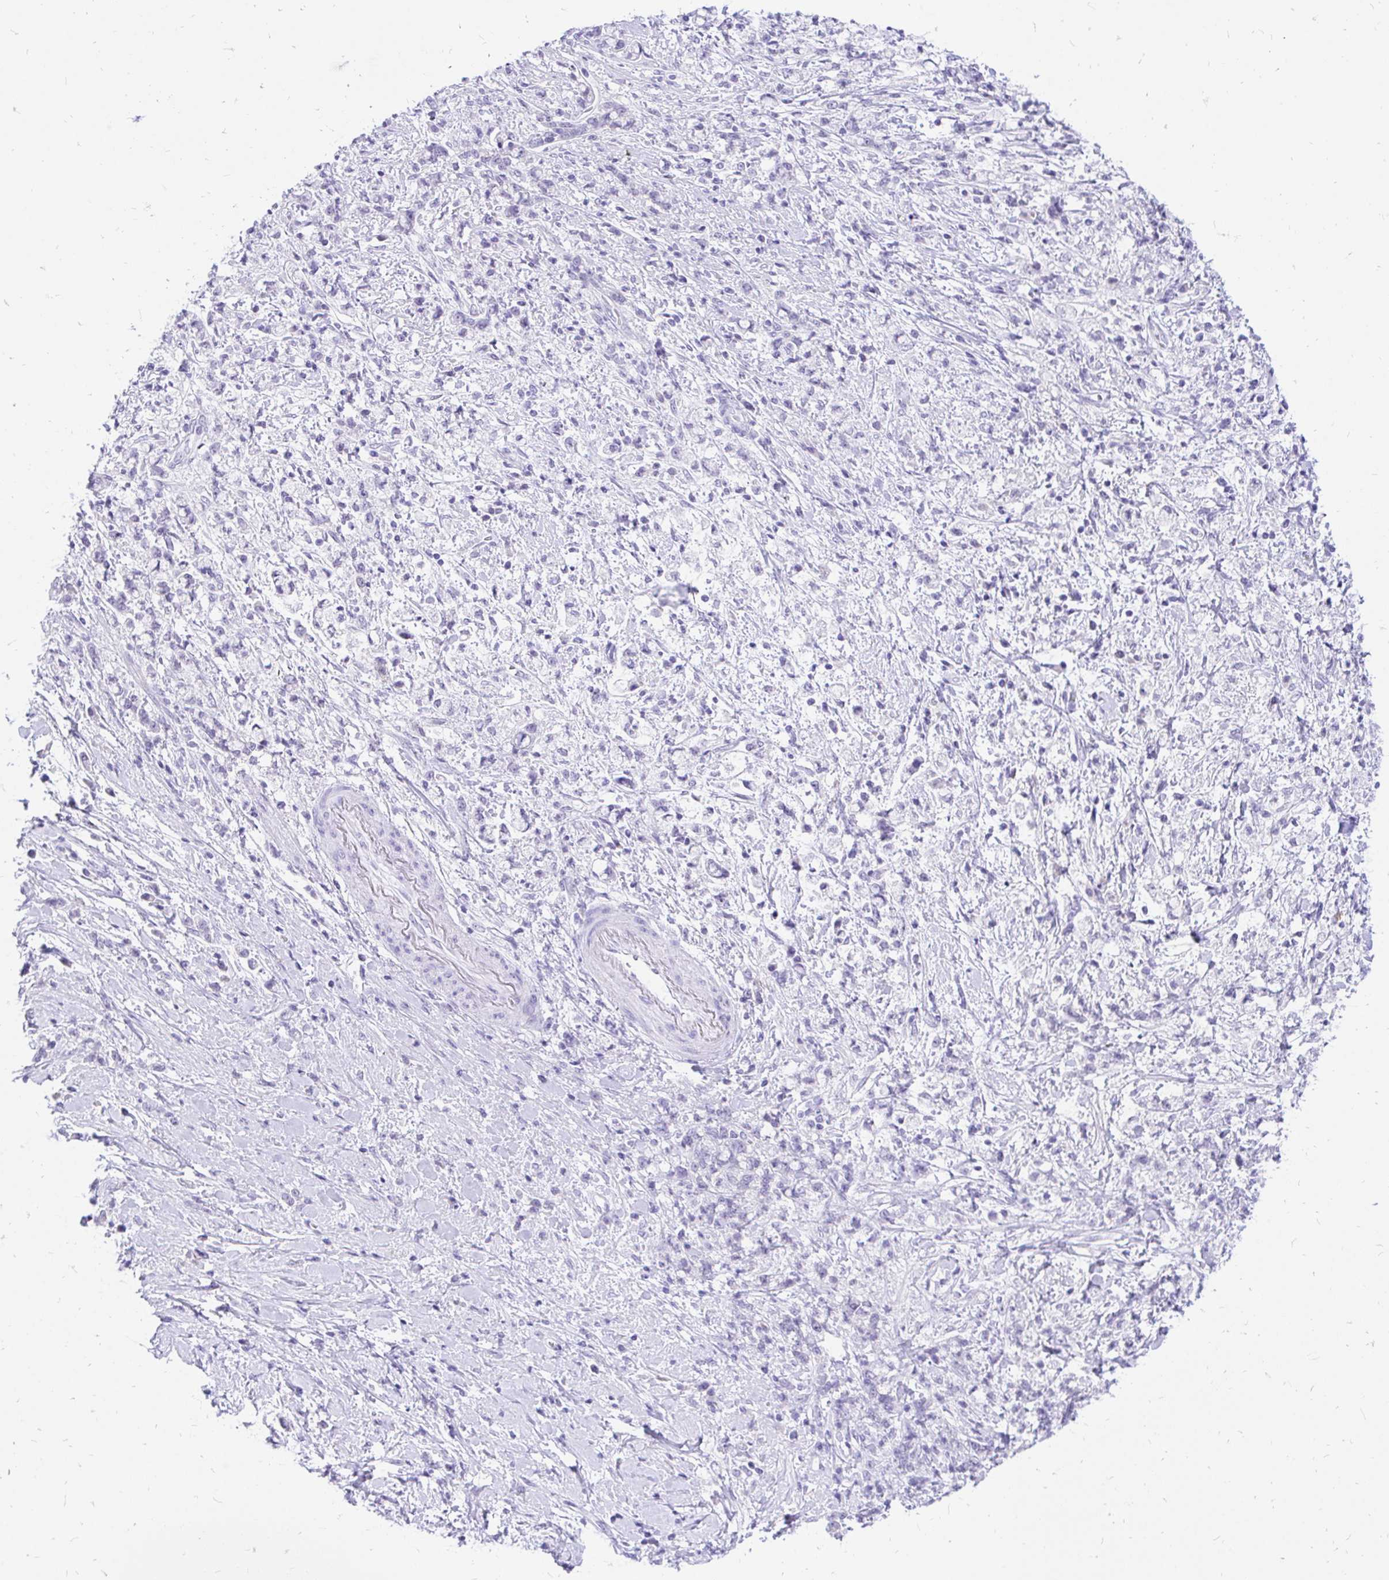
{"staining": {"intensity": "negative", "quantity": "none", "location": "none"}, "tissue": "stomach cancer", "cell_type": "Tumor cells", "image_type": "cancer", "snomed": [{"axis": "morphology", "description": "Adenocarcinoma, NOS"}, {"axis": "topography", "description": "Stomach"}], "caption": "High power microscopy image of an immunohistochemistry photomicrograph of adenocarcinoma (stomach), revealing no significant expression in tumor cells.", "gene": "FATE1", "patient": {"sex": "female", "age": 60}}